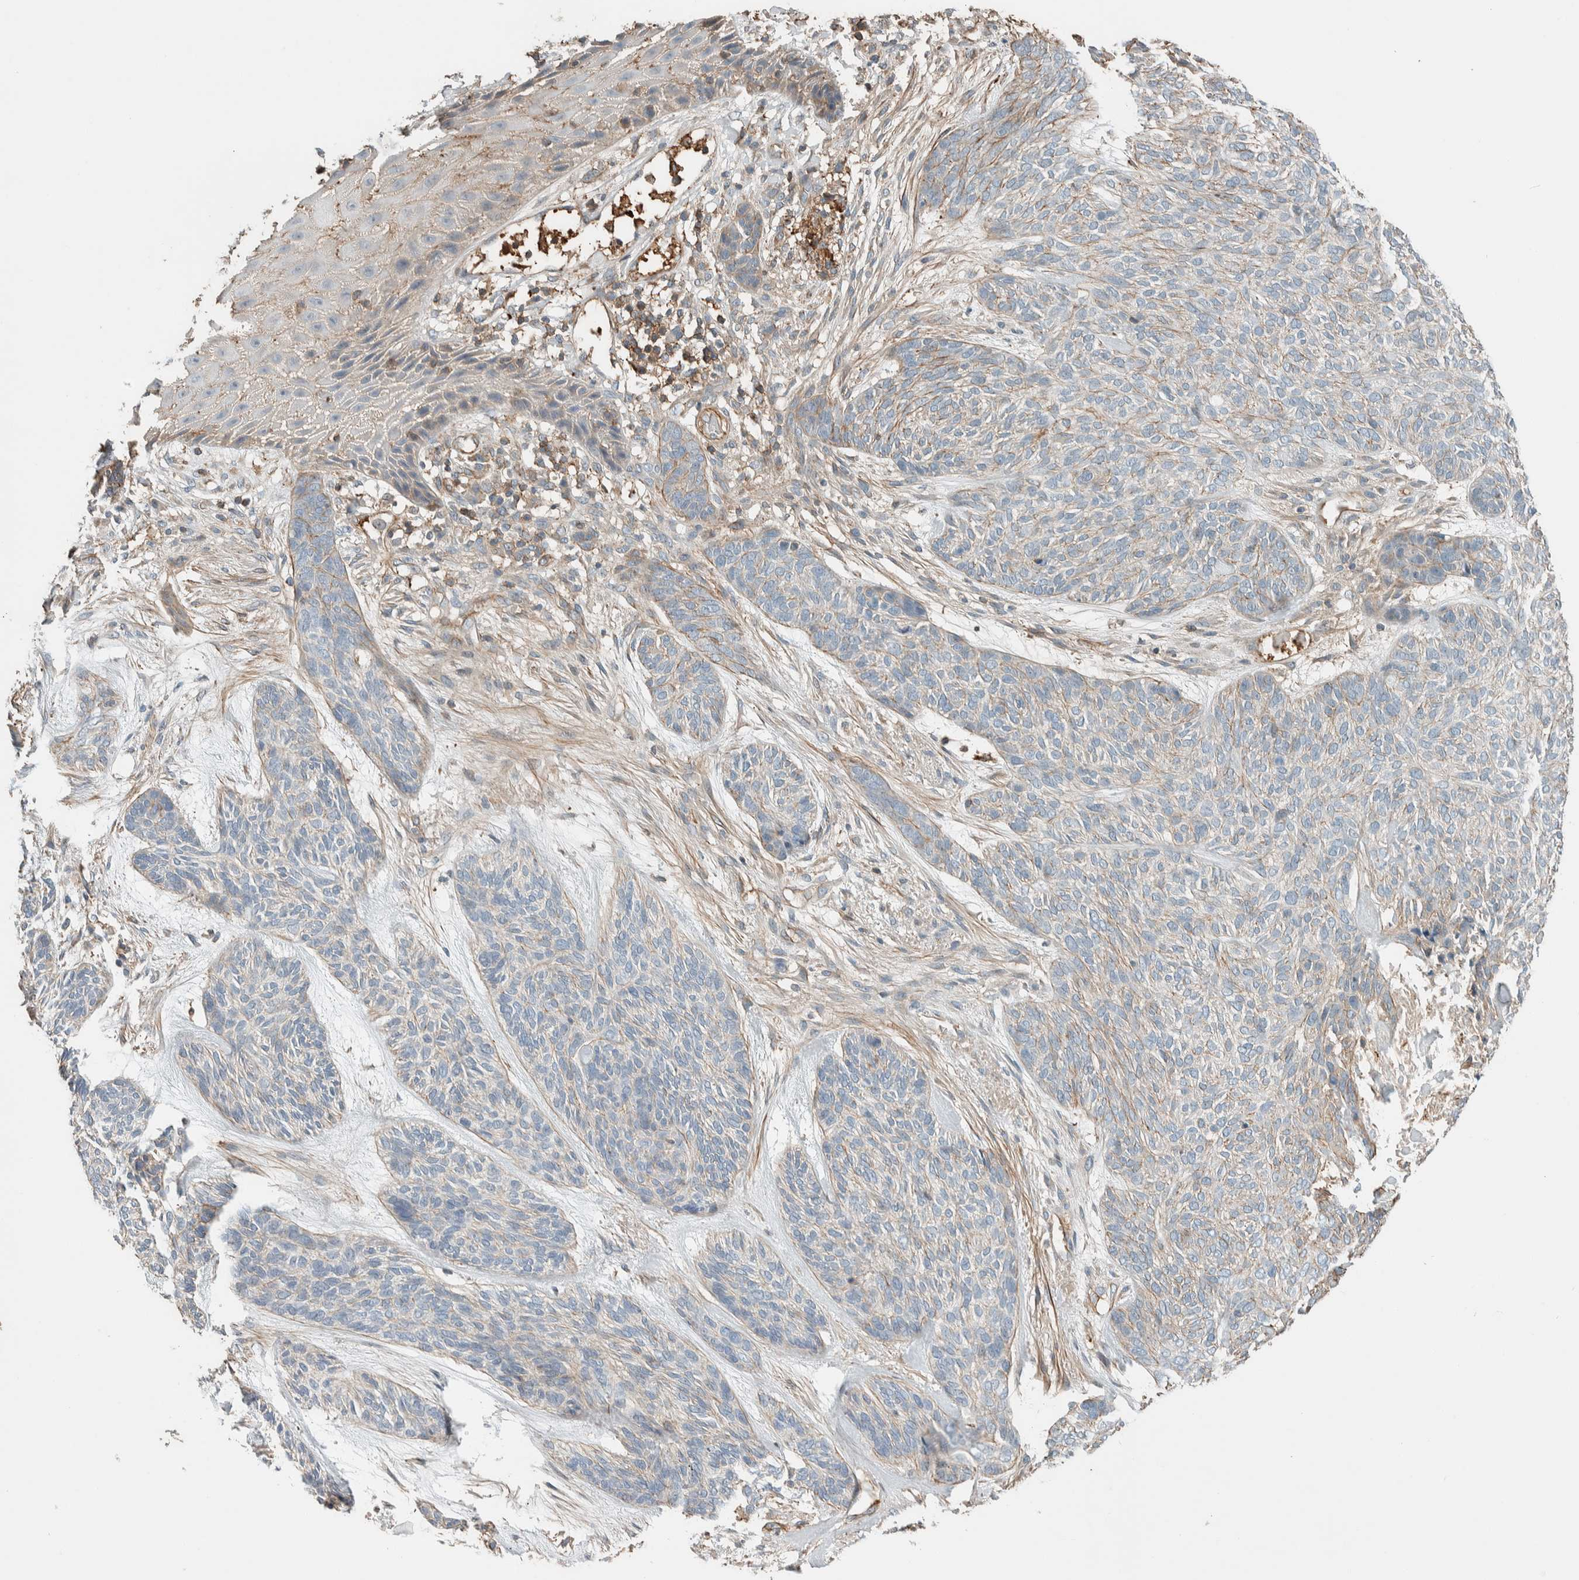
{"staining": {"intensity": "negative", "quantity": "none", "location": "none"}, "tissue": "skin cancer", "cell_type": "Tumor cells", "image_type": "cancer", "snomed": [{"axis": "morphology", "description": "Basal cell carcinoma"}, {"axis": "topography", "description": "Skin"}], "caption": "The micrograph displays no staining of tumor cells in skin cancer.", "gene": "CTBP2", "patient": {"sex": "male", "age": 55}}